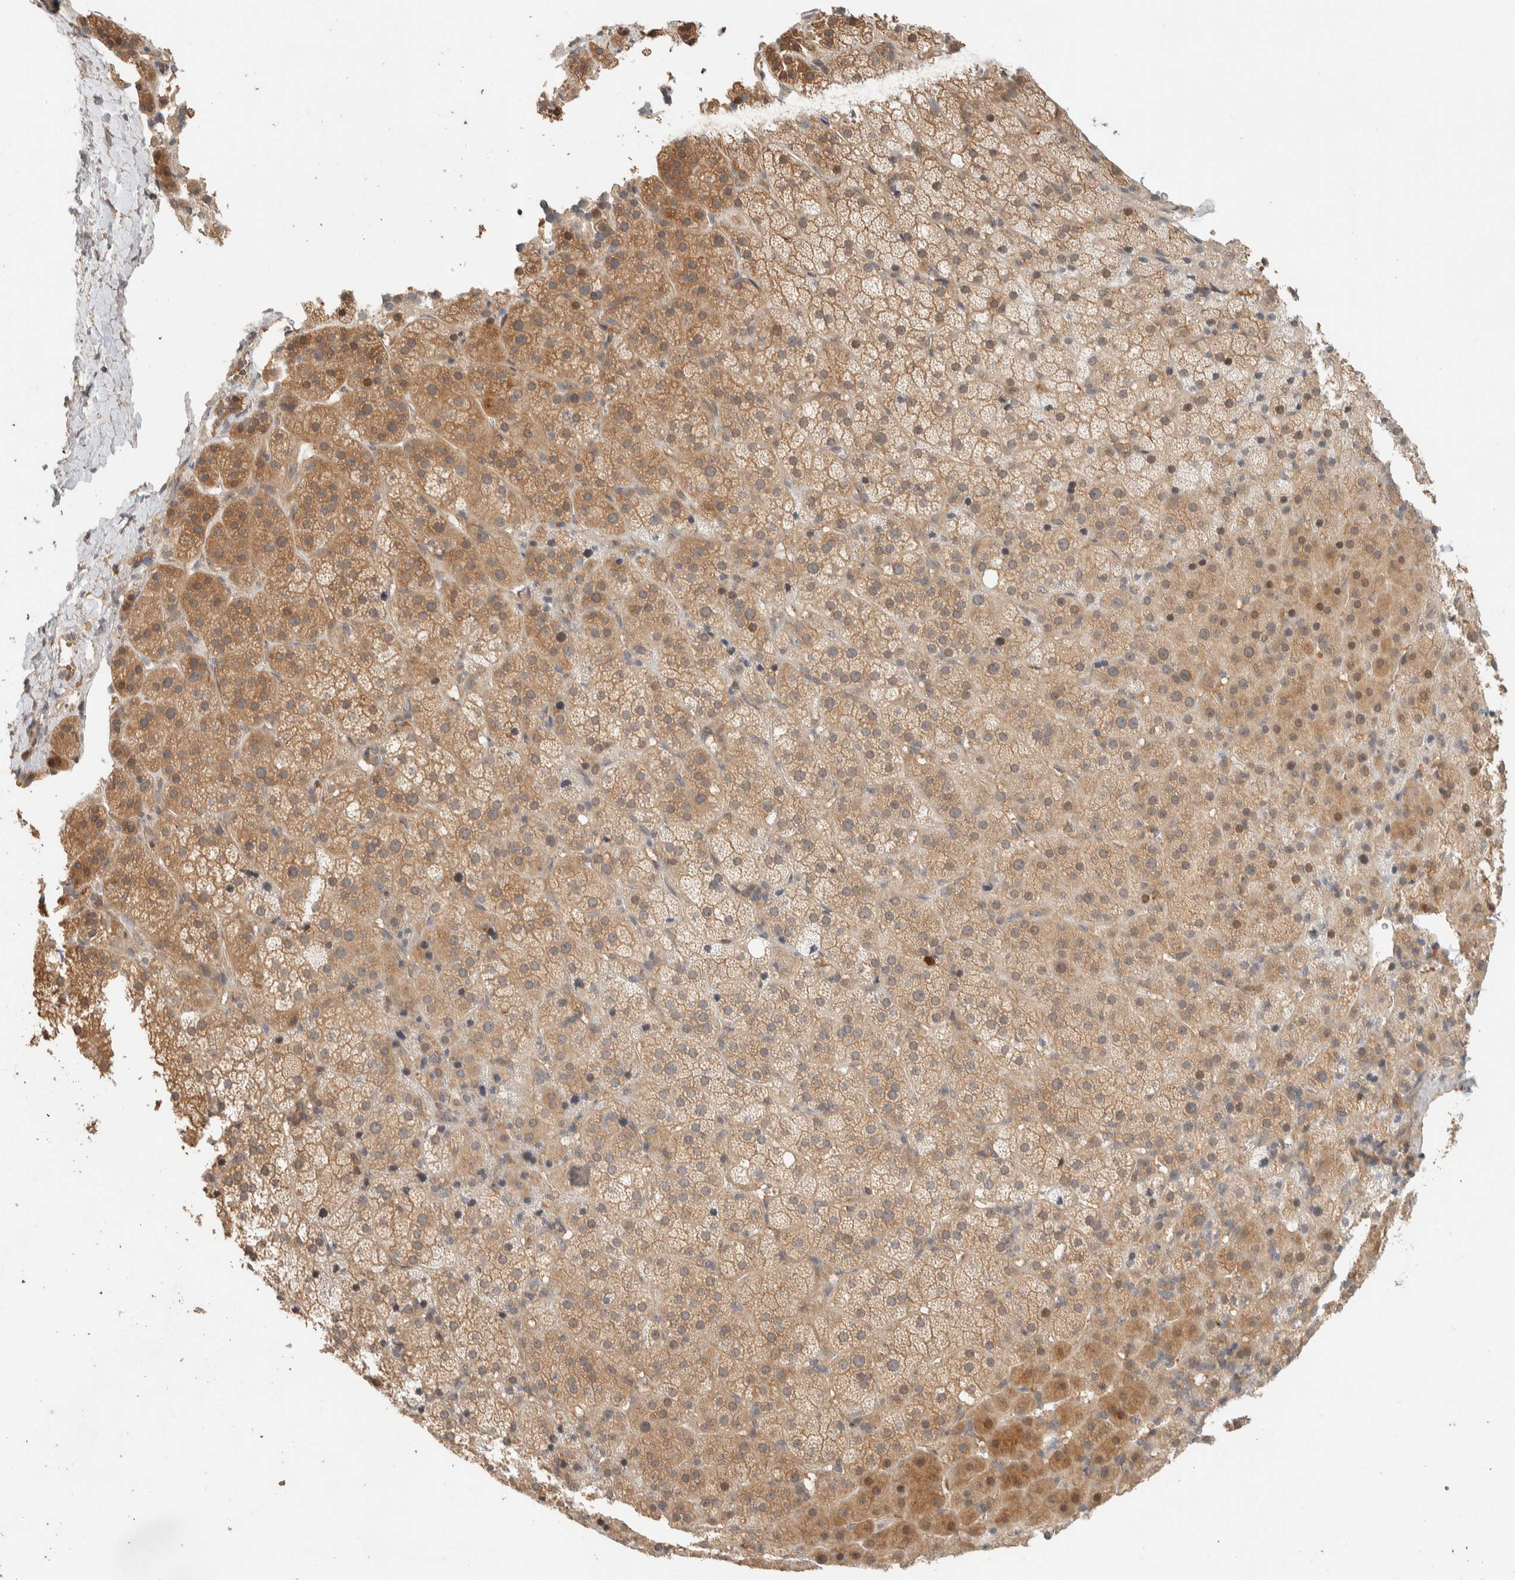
{"staining": {"intensity": "moderate", "quantity": ">75%", "location": "cytoplasmic/membranous"}, "tissue": "adrenal gland", "cell_type": "Glandular cells", "image_type": "normal", "snomed": [{"axis": "morphology", "description": "Normal tissue, NOS"}, {"axis": "topography", "description": "Adrenal gland"}], "caption": "Approximately >75% of glandular cells in benign adrenal gland demonstrate moderate cytoplasmic/membranous protein positivity as visualized by brown immunohistochemical staining.", "gene": "ADSS2", "patient": {"sex": "female", "age": 57}}